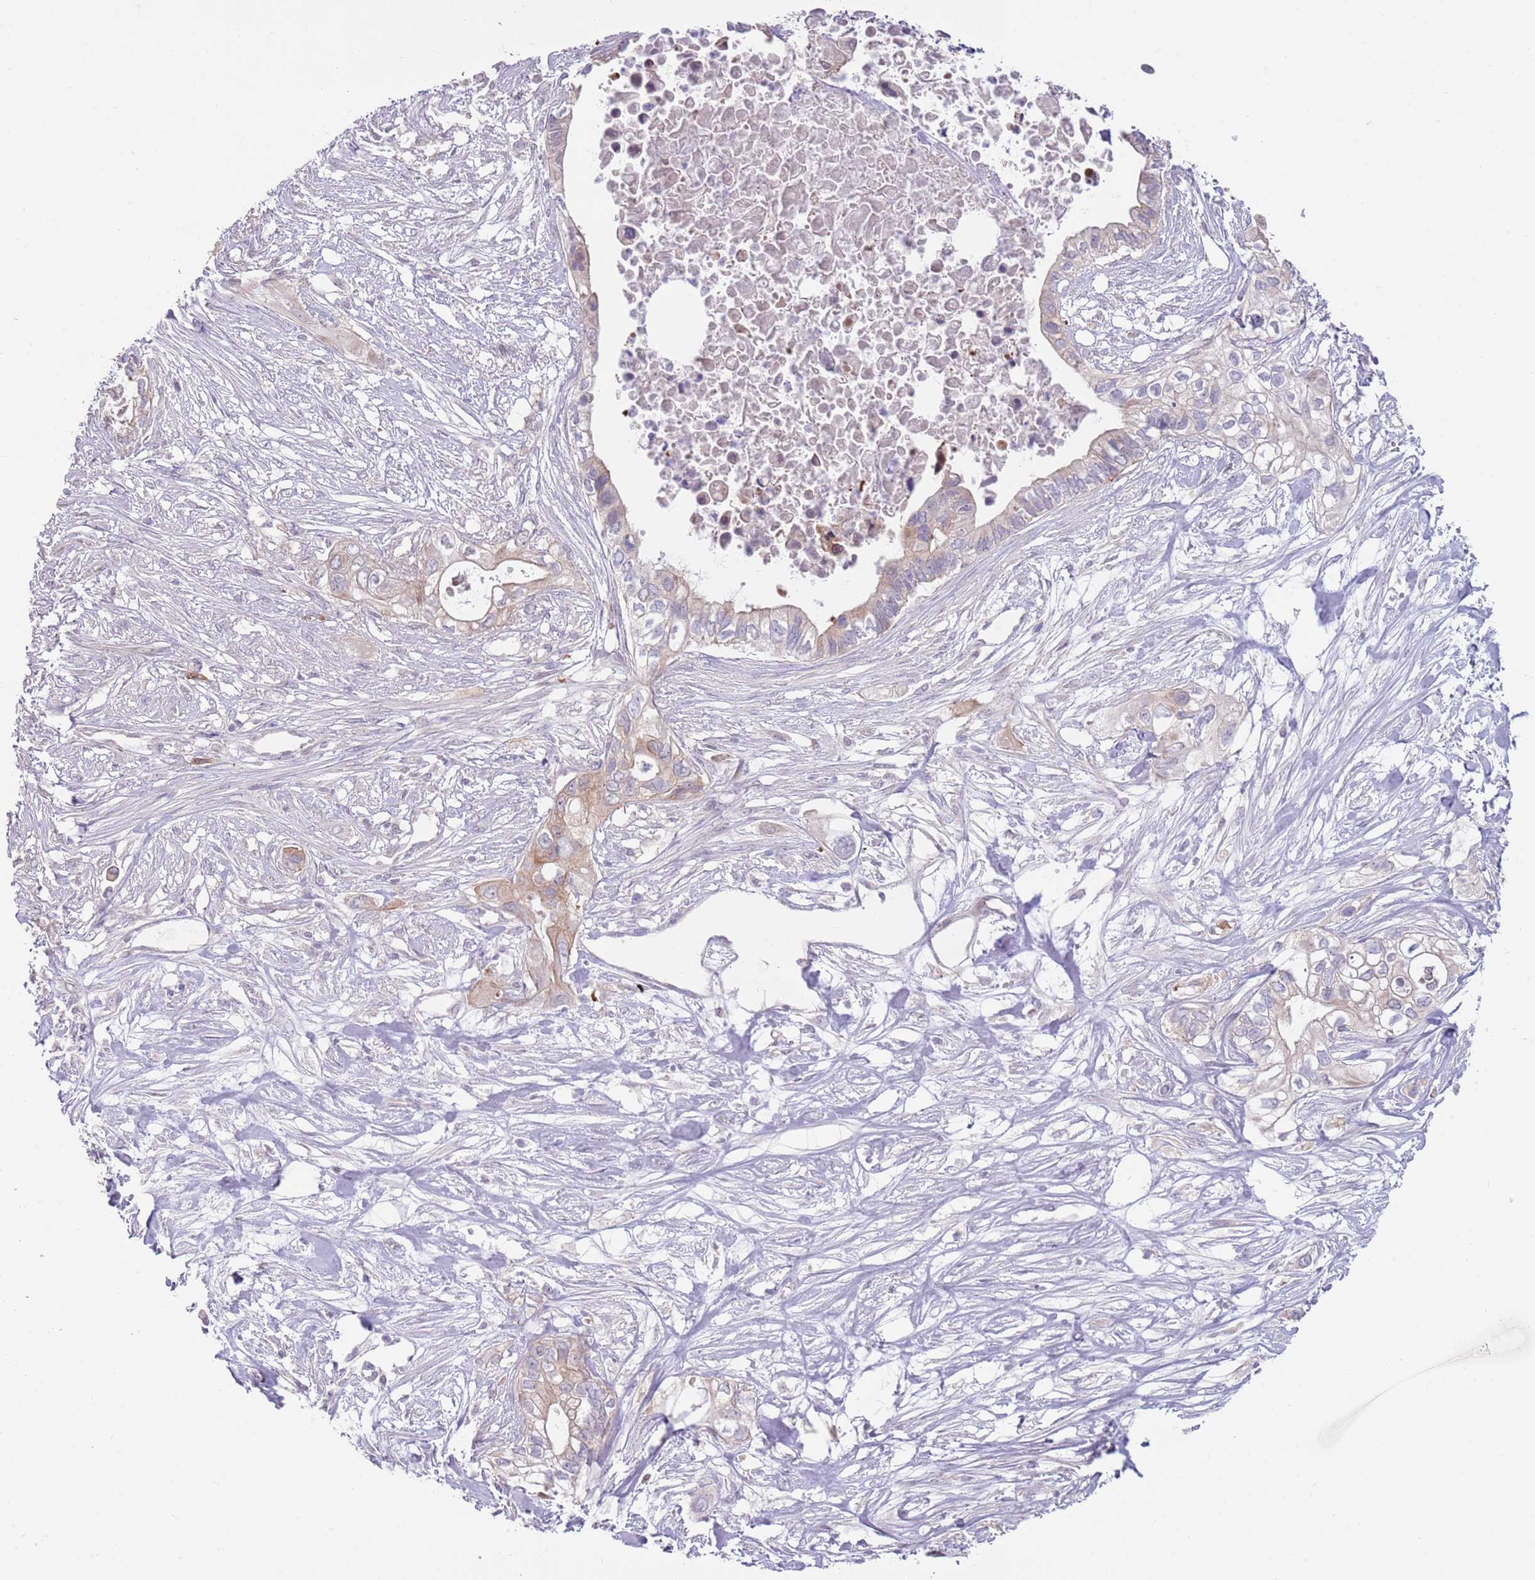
{"staining": {"intensity": "weak", "quantity": "<25%", "location": "cytoplasmic/membranous"}, "tissue": "pancreatic cancer", "cell_type": "Tumor cells", "image_type": "cancer", "snomed": [{"axis": "morphology", "description": "Adenocarcinoma, NOS"}, {"axis": "topography", "description": "Pancreas"}], "caption": "Pancreatic cancer was stained to show a protein in brown. There is no significant staining in tumor cells.", "gene": "LDHD", "patient": {"sex": "female", "age": 63}}